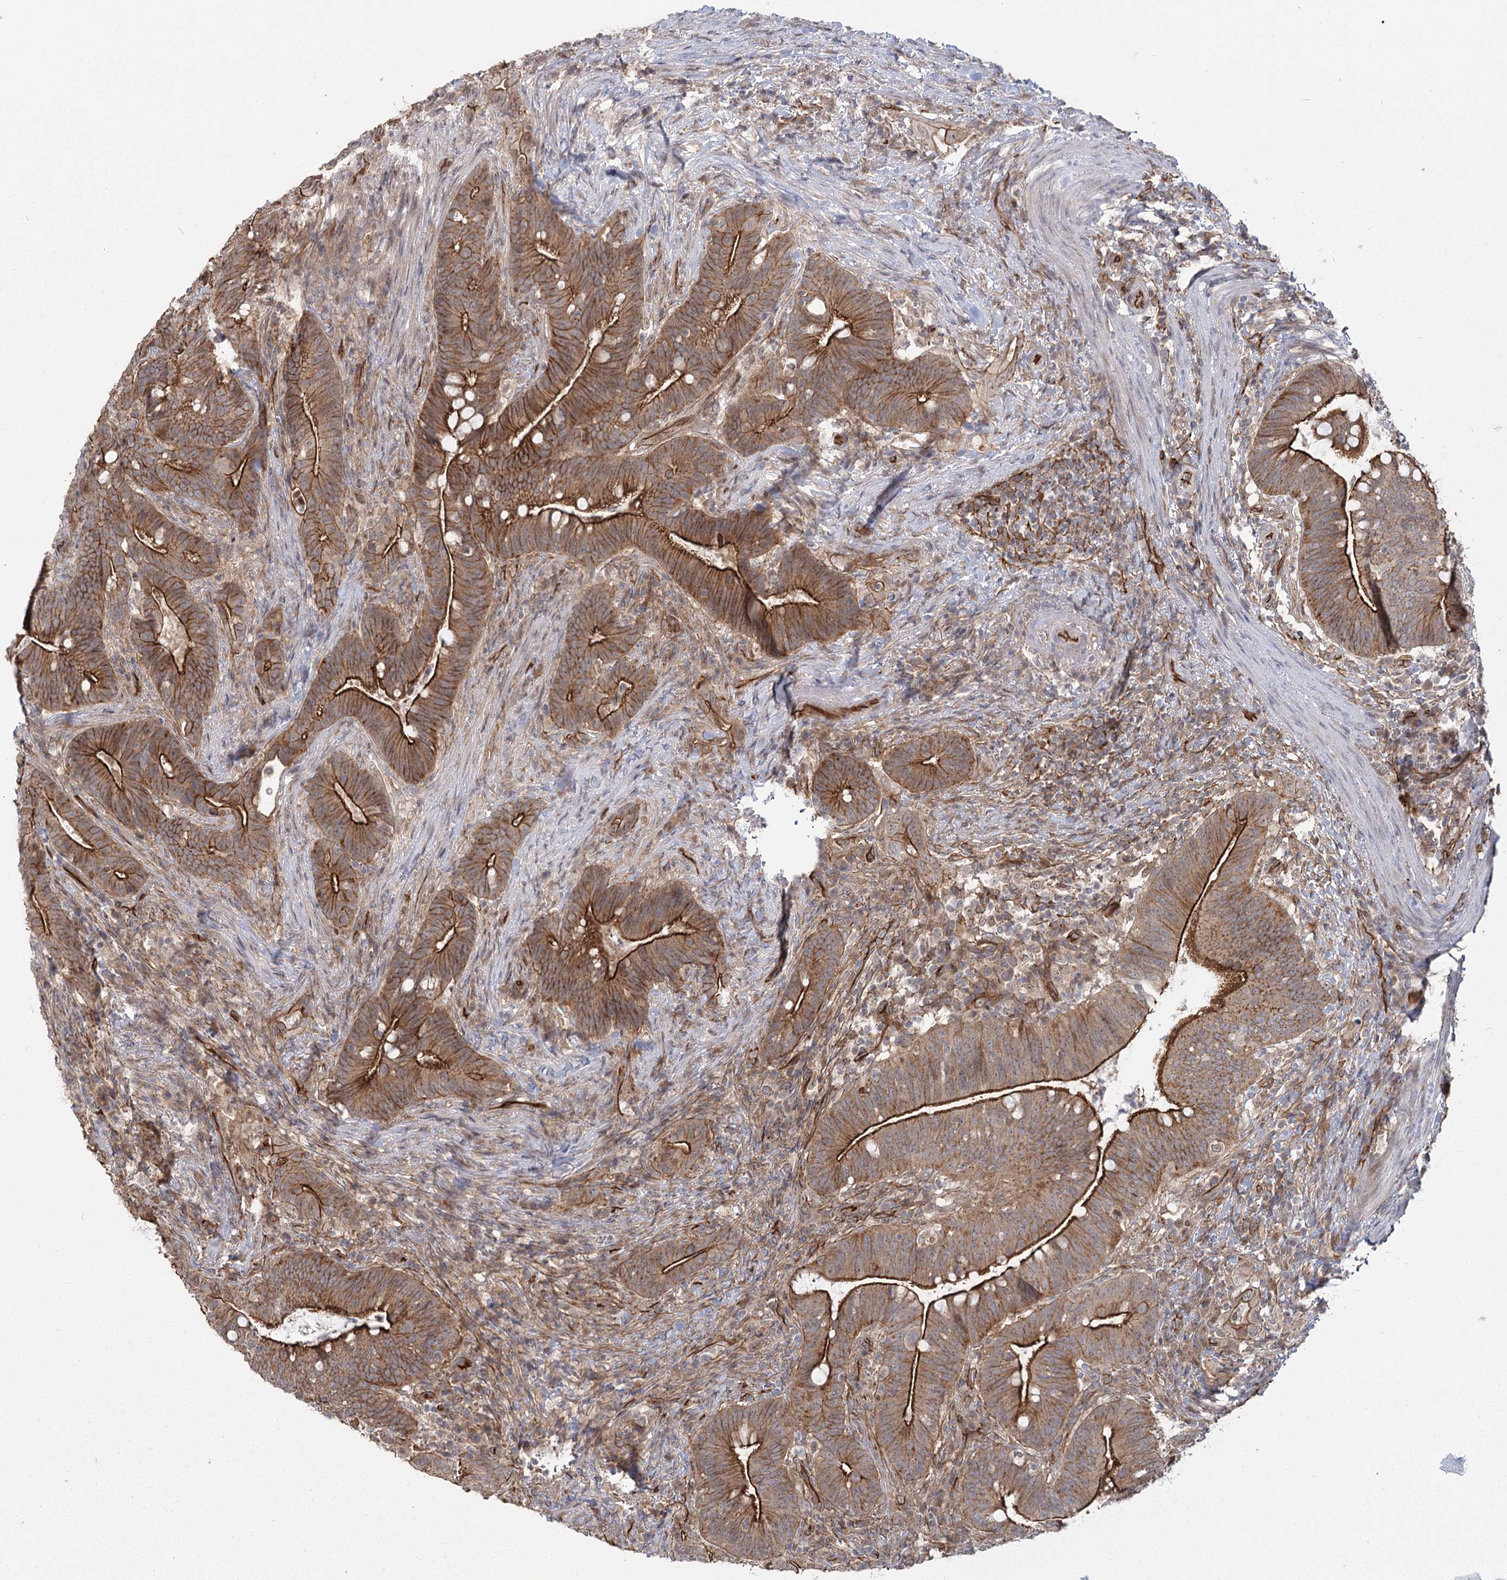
{"staining": {"intensity": "moderate", "quantity": ">75%", "location": "cytoplasmic/membranous"}, "tissue": "colorectal cancer", "cell_type": "Tumor cells", "image_type": "cancer", "snomed": [{"axis": "morphology", "description": "Adenocarcinoma, NOS"}, {"axis": "topography", "description": "Colon"}], "caption": "Immunohistochemistry (IHC) (DAB (3,3'-diaminobenzidine)) staining of human colorectal adenocarcinoma exhibits moderate cytoplasmic/membranous protein positivity in about >75% of tumor cells. (DAB (3,3'-diaminobenzidine) = brown stain, brightfield microscopy at high magnification).", "gene": "RPP14", "patient": {"sex": "female", "age": 66}}